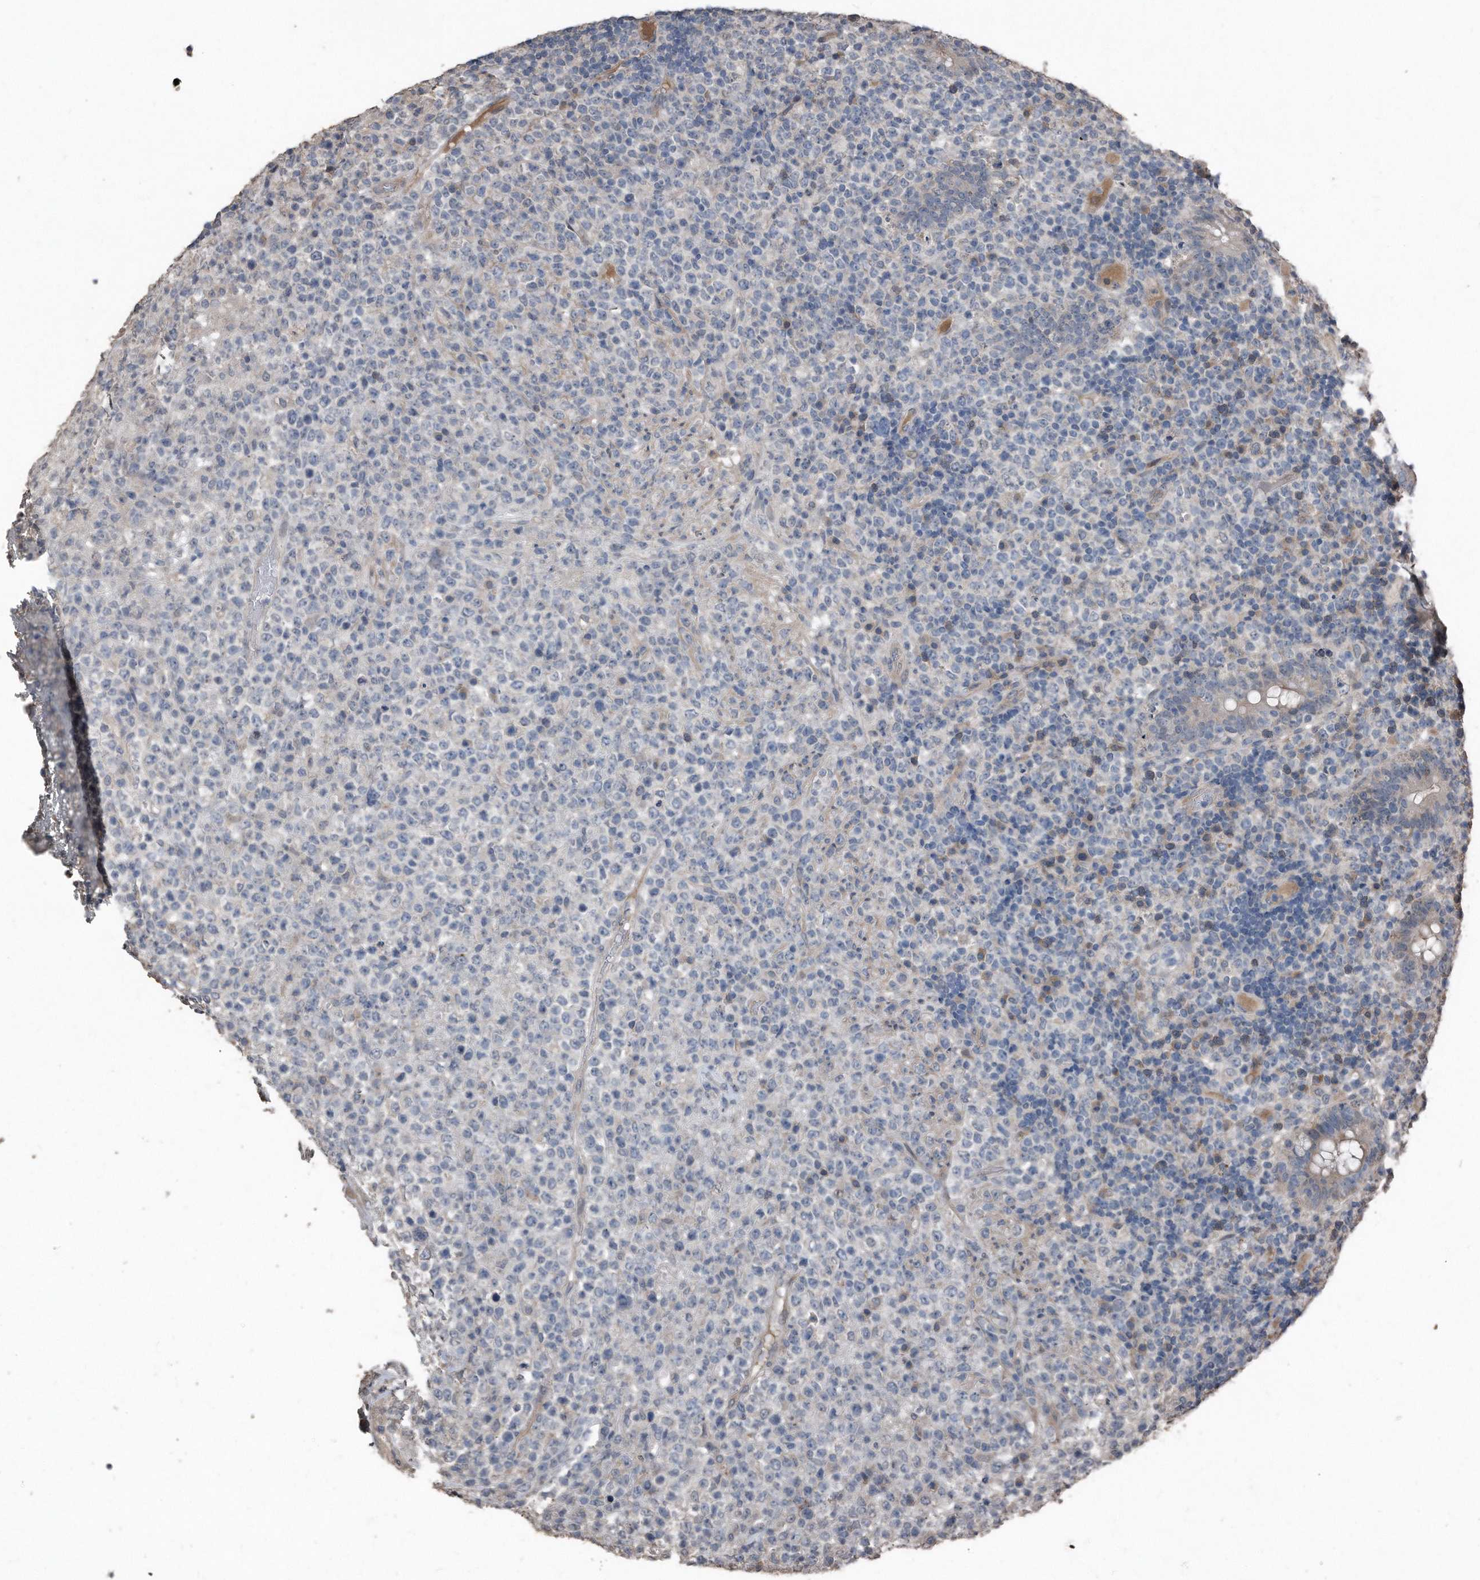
{"staining": {"intensity": "negative", "quantity": "none", "location": "none"}, "tissue": "lymphoma", "cell_type": "Tumor cells", "image_type": "cancer", "snomed": [{"axis": "morphology", "description": "Malignant lymphoma, non-Hodgkin's type, High grade"}, {"axis": "topography", "description": "Colon"}], "caption": "Tumor cells are negative for protein expression in human lymphoma. (DAB (3,3'-diaminobenzidine) immunohistochemistry, high magnification).", "gene": "ANKRD10", "patient": {"sex": "female", "age": 53}}